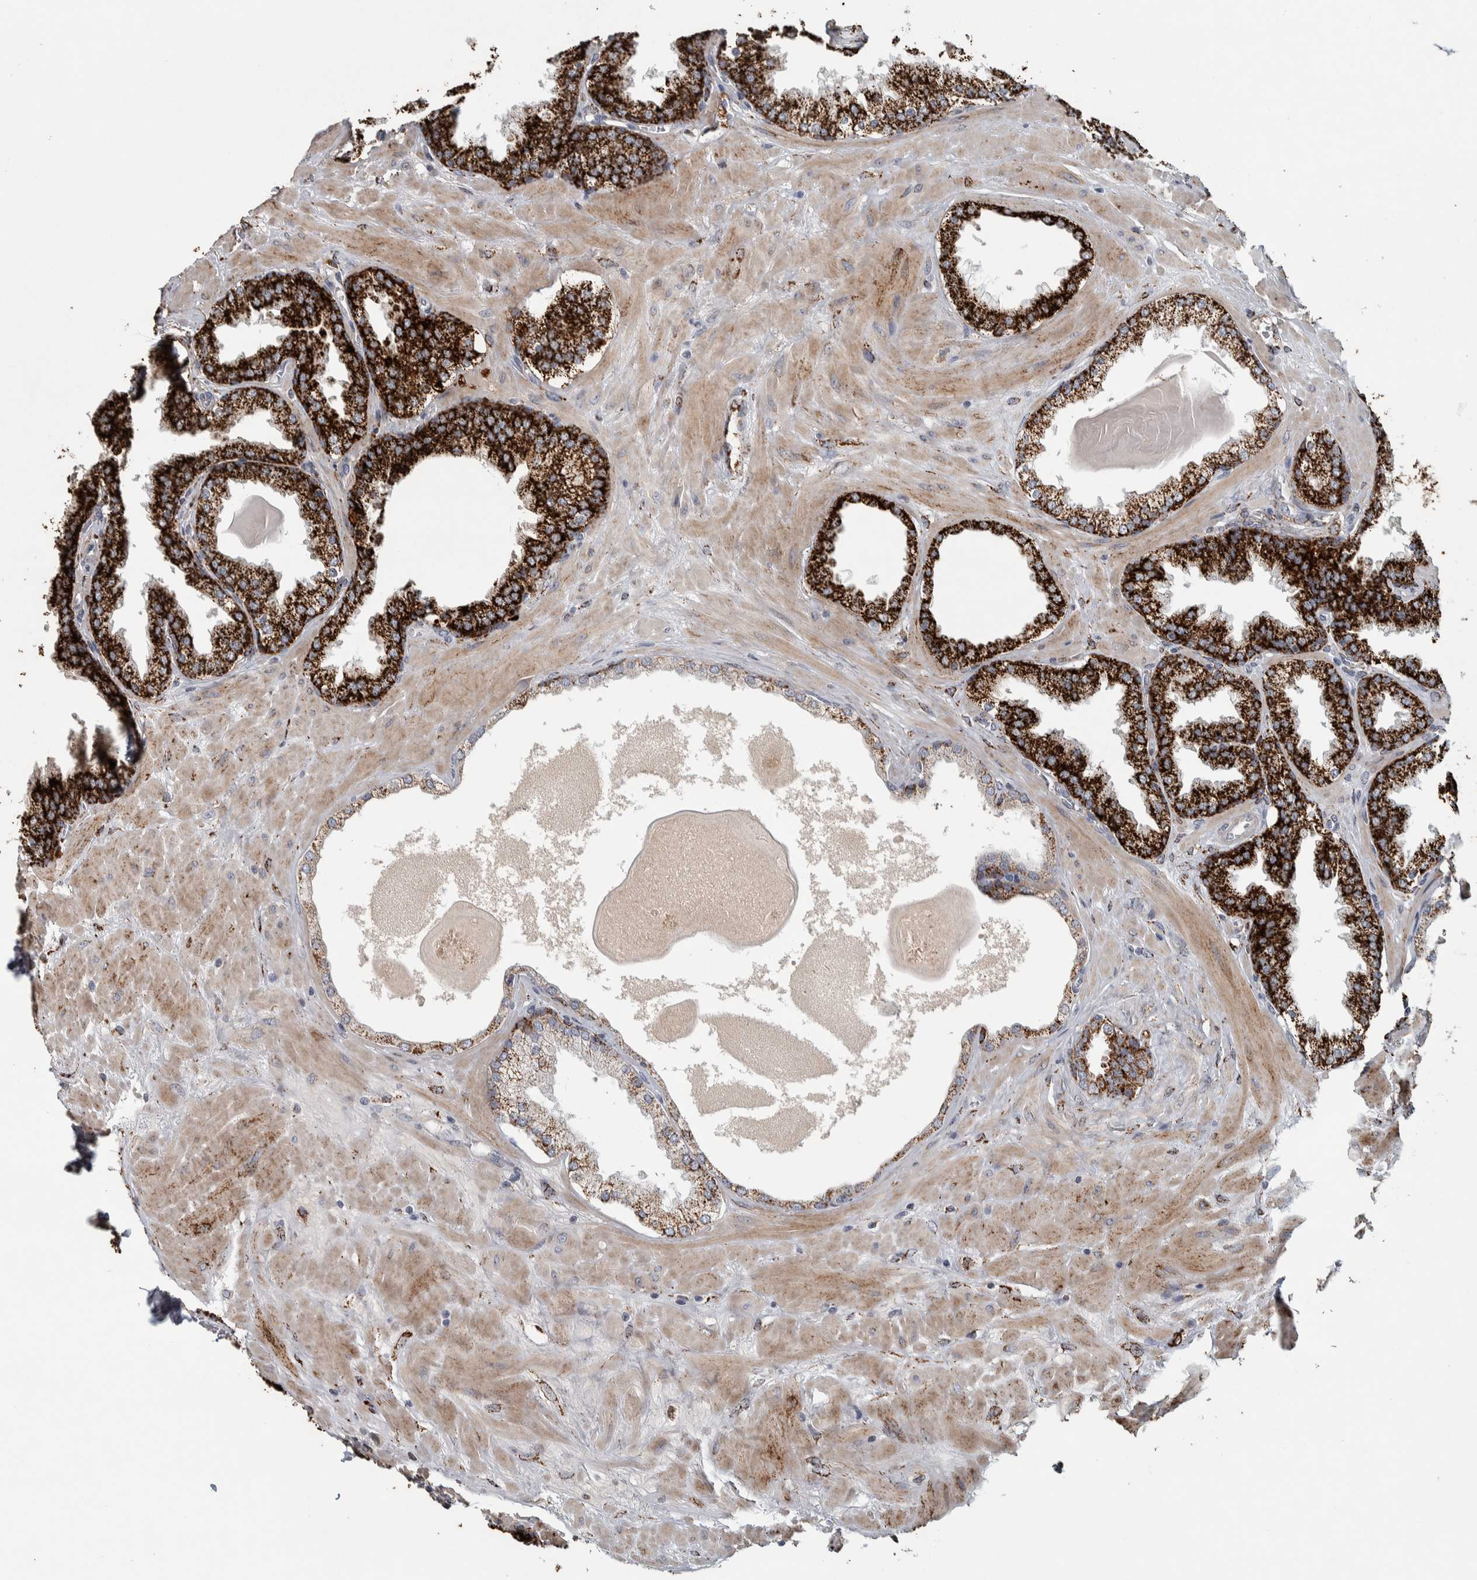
{"staining": {"intensity": "strong", "quantity": ">75%", "location": "cytoplasmic/membranous"}, "tissue": "prostate", "cell_type": "Glandular cells", "image_type": "normal", "snomed": [{"axis": "morphology", "description": "Normal tissue, NOS"}, {"axis": "topography", "description": "Prostate"}], "caption": "Glandular cells exhibit strong cytoplasmic/membranous positivity in about >75% of cells in normal prostate. (brown staining indicates protein expression, while blue staining denotes nuclei).", "gene": "FAM78A", "patient": {"sex": "male", "age": 51}}